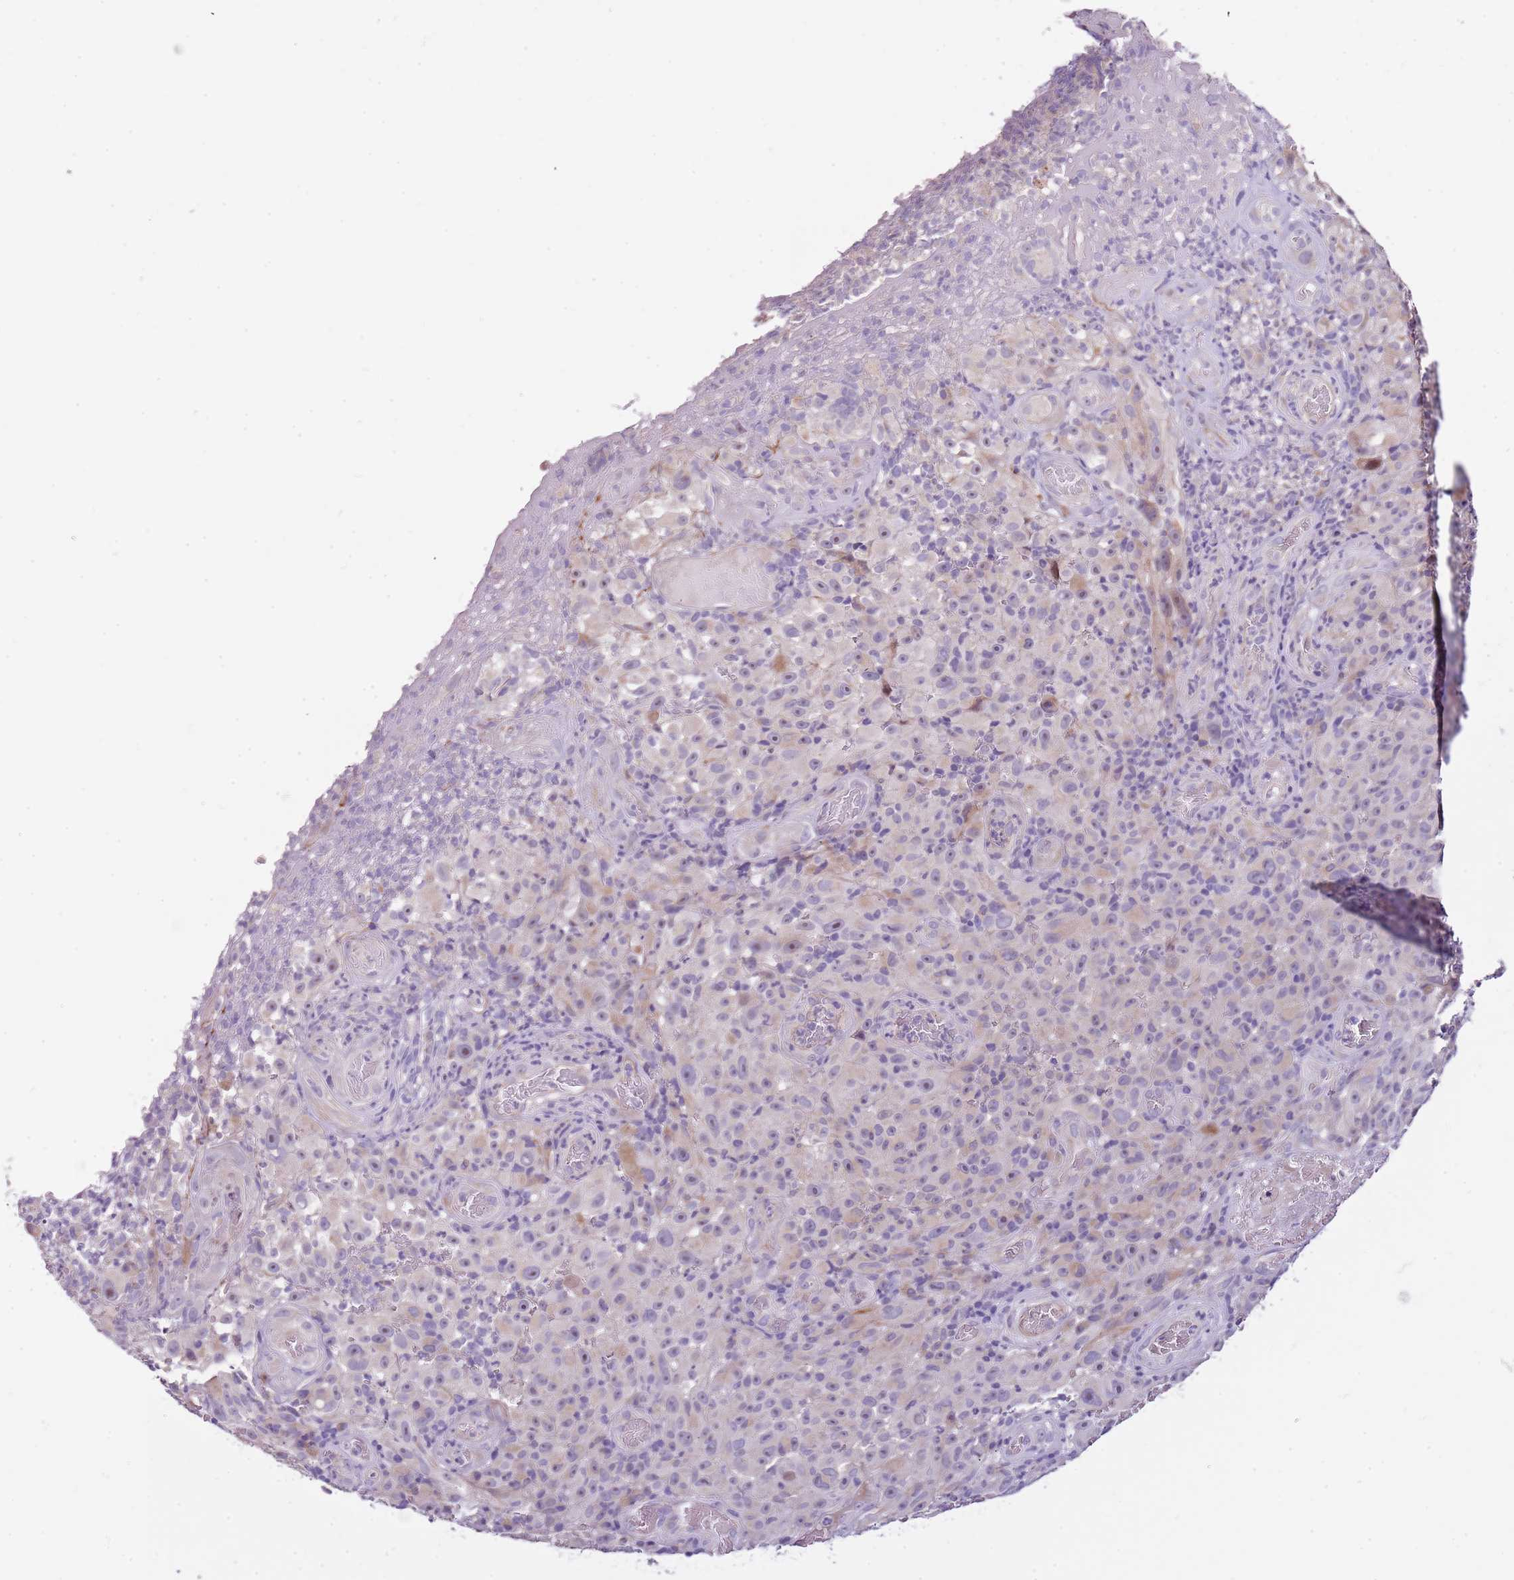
{"staining": {"intensity": "negative", "quantity": "none", "location": "none"}, "tissue": "melanoma", "cell_type": "Tumor cells", "image_type": "cancer", "snomed": [{"axis": "morphology", "description": "Malignant melanoma, NOS"}, {"axis": "topography", "description": "Skin"}], "caption": "There is no significant staining in tumor cells of malignant melanoma.", "gene": "NKX2-3", "patient": {"sex": "female", "age": 82}}